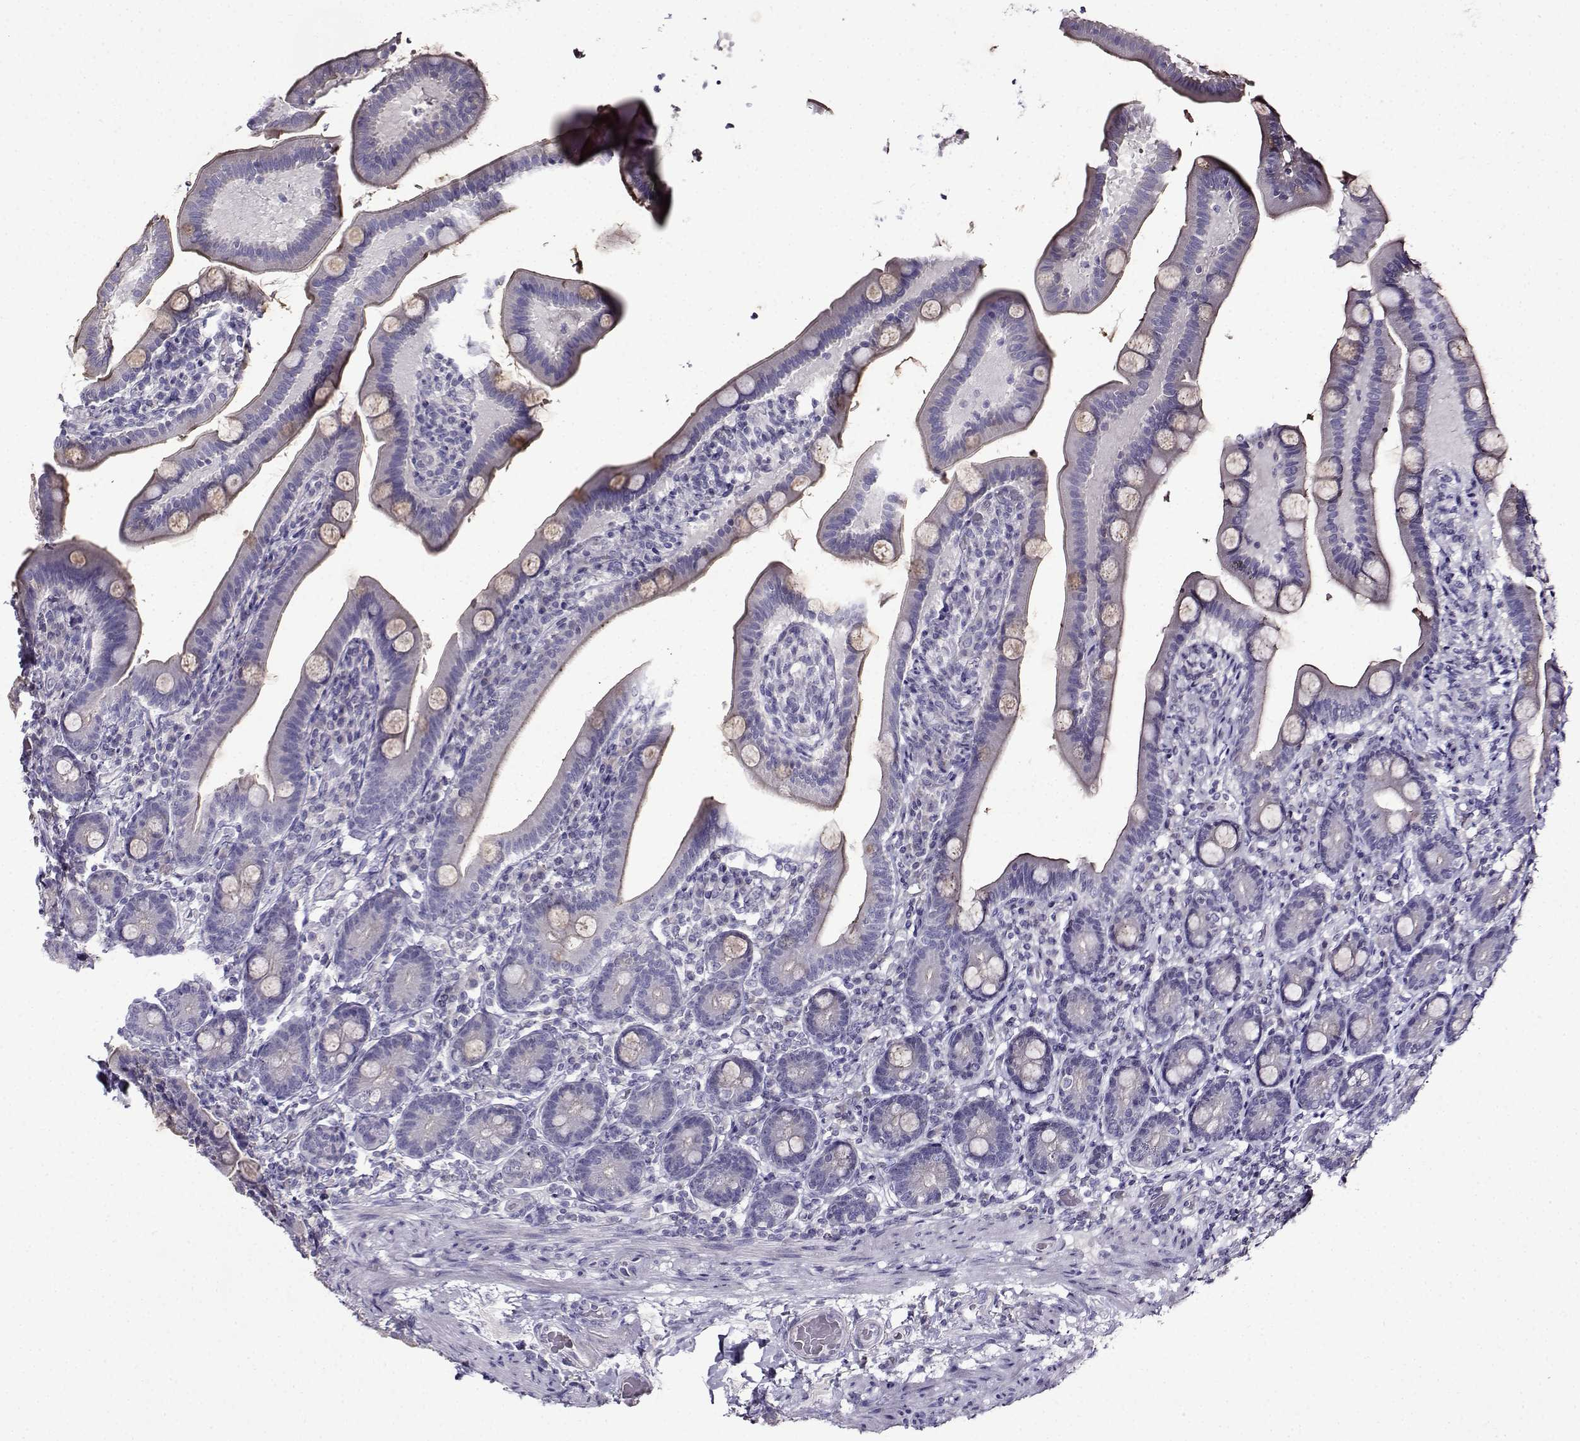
{"staining": {"intensity": "negative", "quantity": "none", "location": "none"}, "tissue": "small intestine", "cell_type": "Glandular cells", "image_type": "normal", "snomed": [{"axis": "morphology", "description": "Normal tissue, NOS"}, {"axis": "topography", "description": "Small intestine"}], "caption": "An image of small intestine stained for a protein reveals no brown staining in glandular cells.", "gene": "TMEM266", "patient": {"sex": "male", "age": 66}}